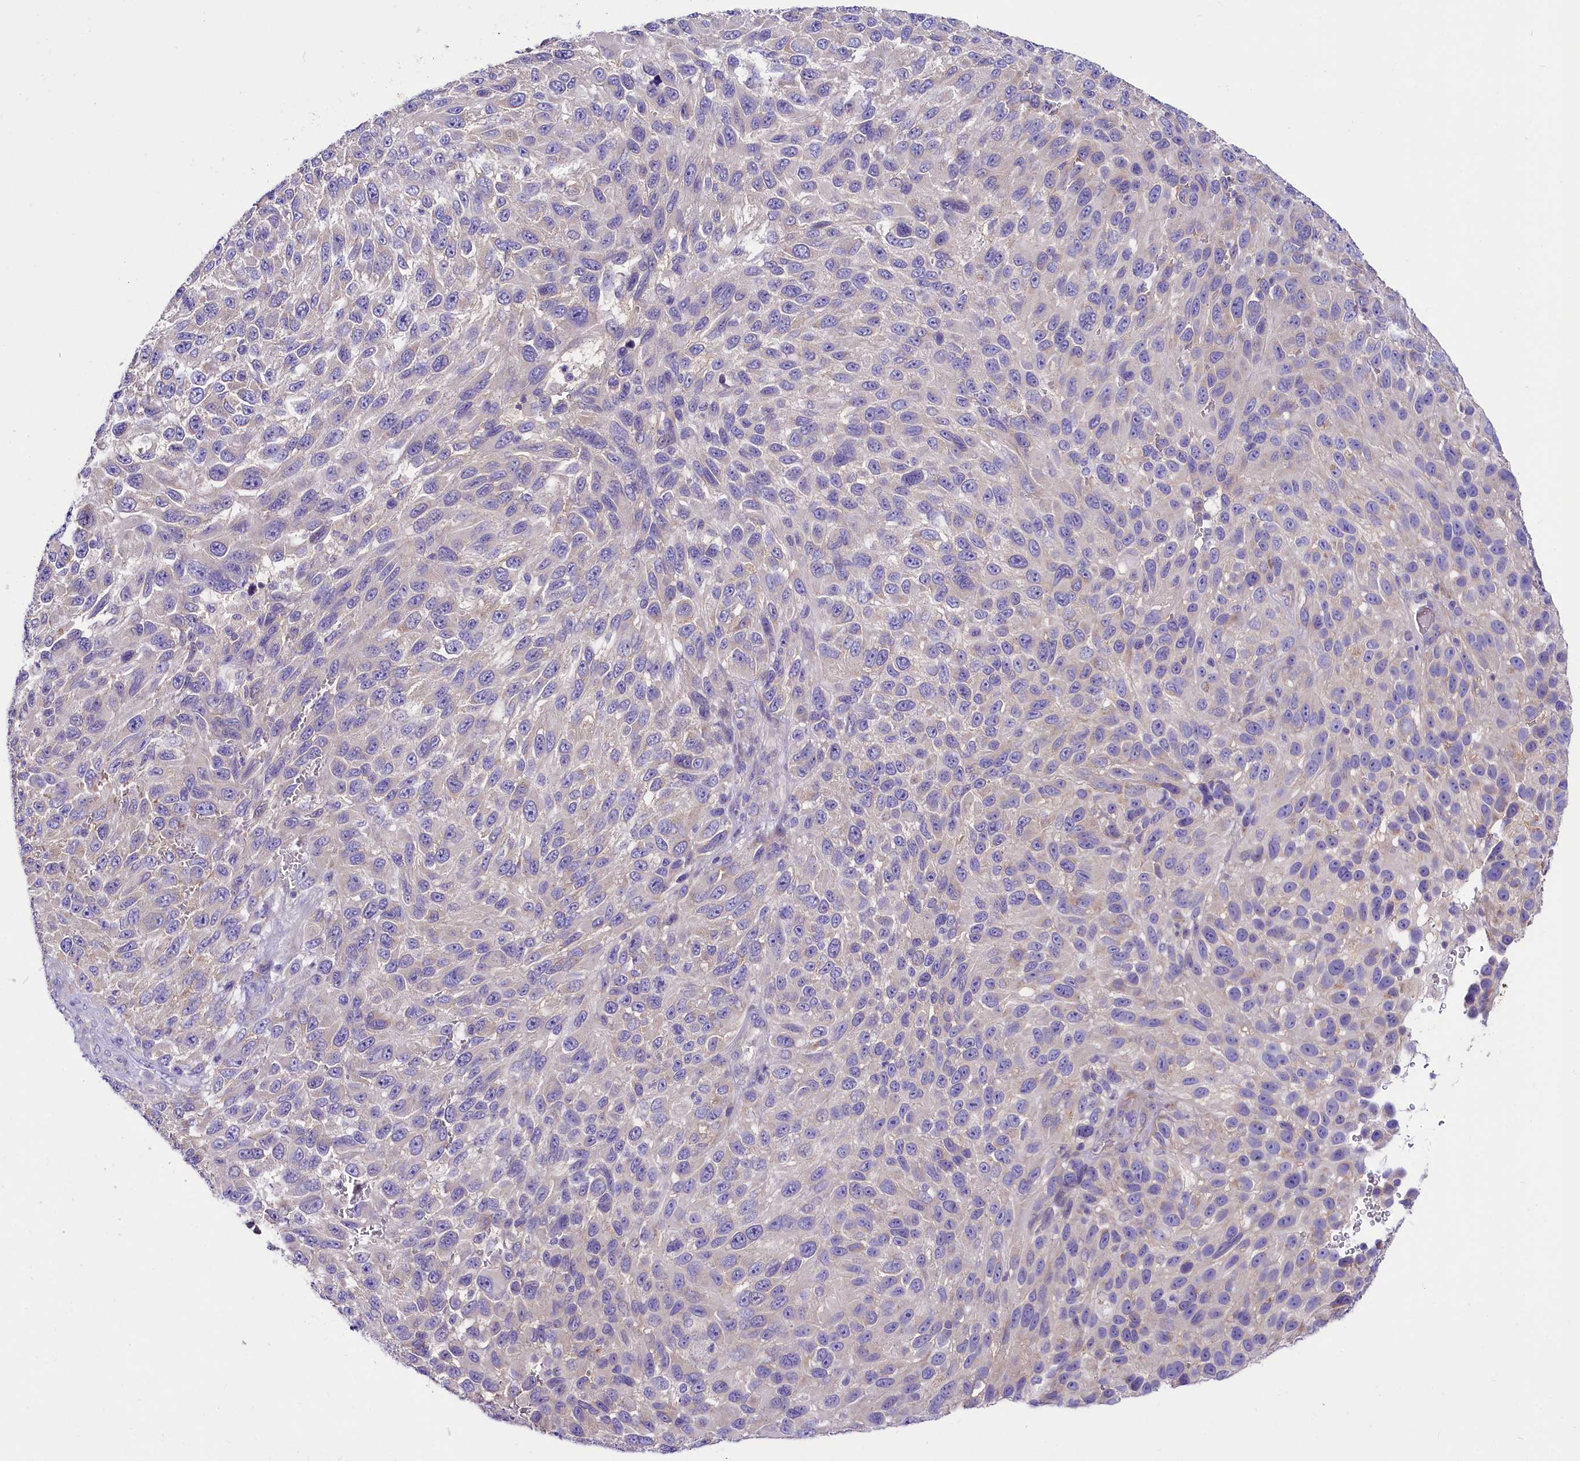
{"staining": {"intensity": "negative", "quantity": "none", "location": "none"}, "tissue": "melanoma", "cell_type": "Tumor cells", "image_type": "cancer", "snomed": [{"axis": "morphology", "description": "Normal tissue, NOS"}, {"axis": "morphology", "description": "Malignant melanoma, NOS"}, {"axis": "topography", "description": "Skin"}], "caption": "The image demonstrates no staining of tumor cells in melanoma. The staining was performed using DAB to visualize the protein expression in brown, while the nuclei were stained in blue with hematoxylin (Magnification: 20x).", "gene": "ABHD5", "patient": {"sex": "female", "age": 96}}